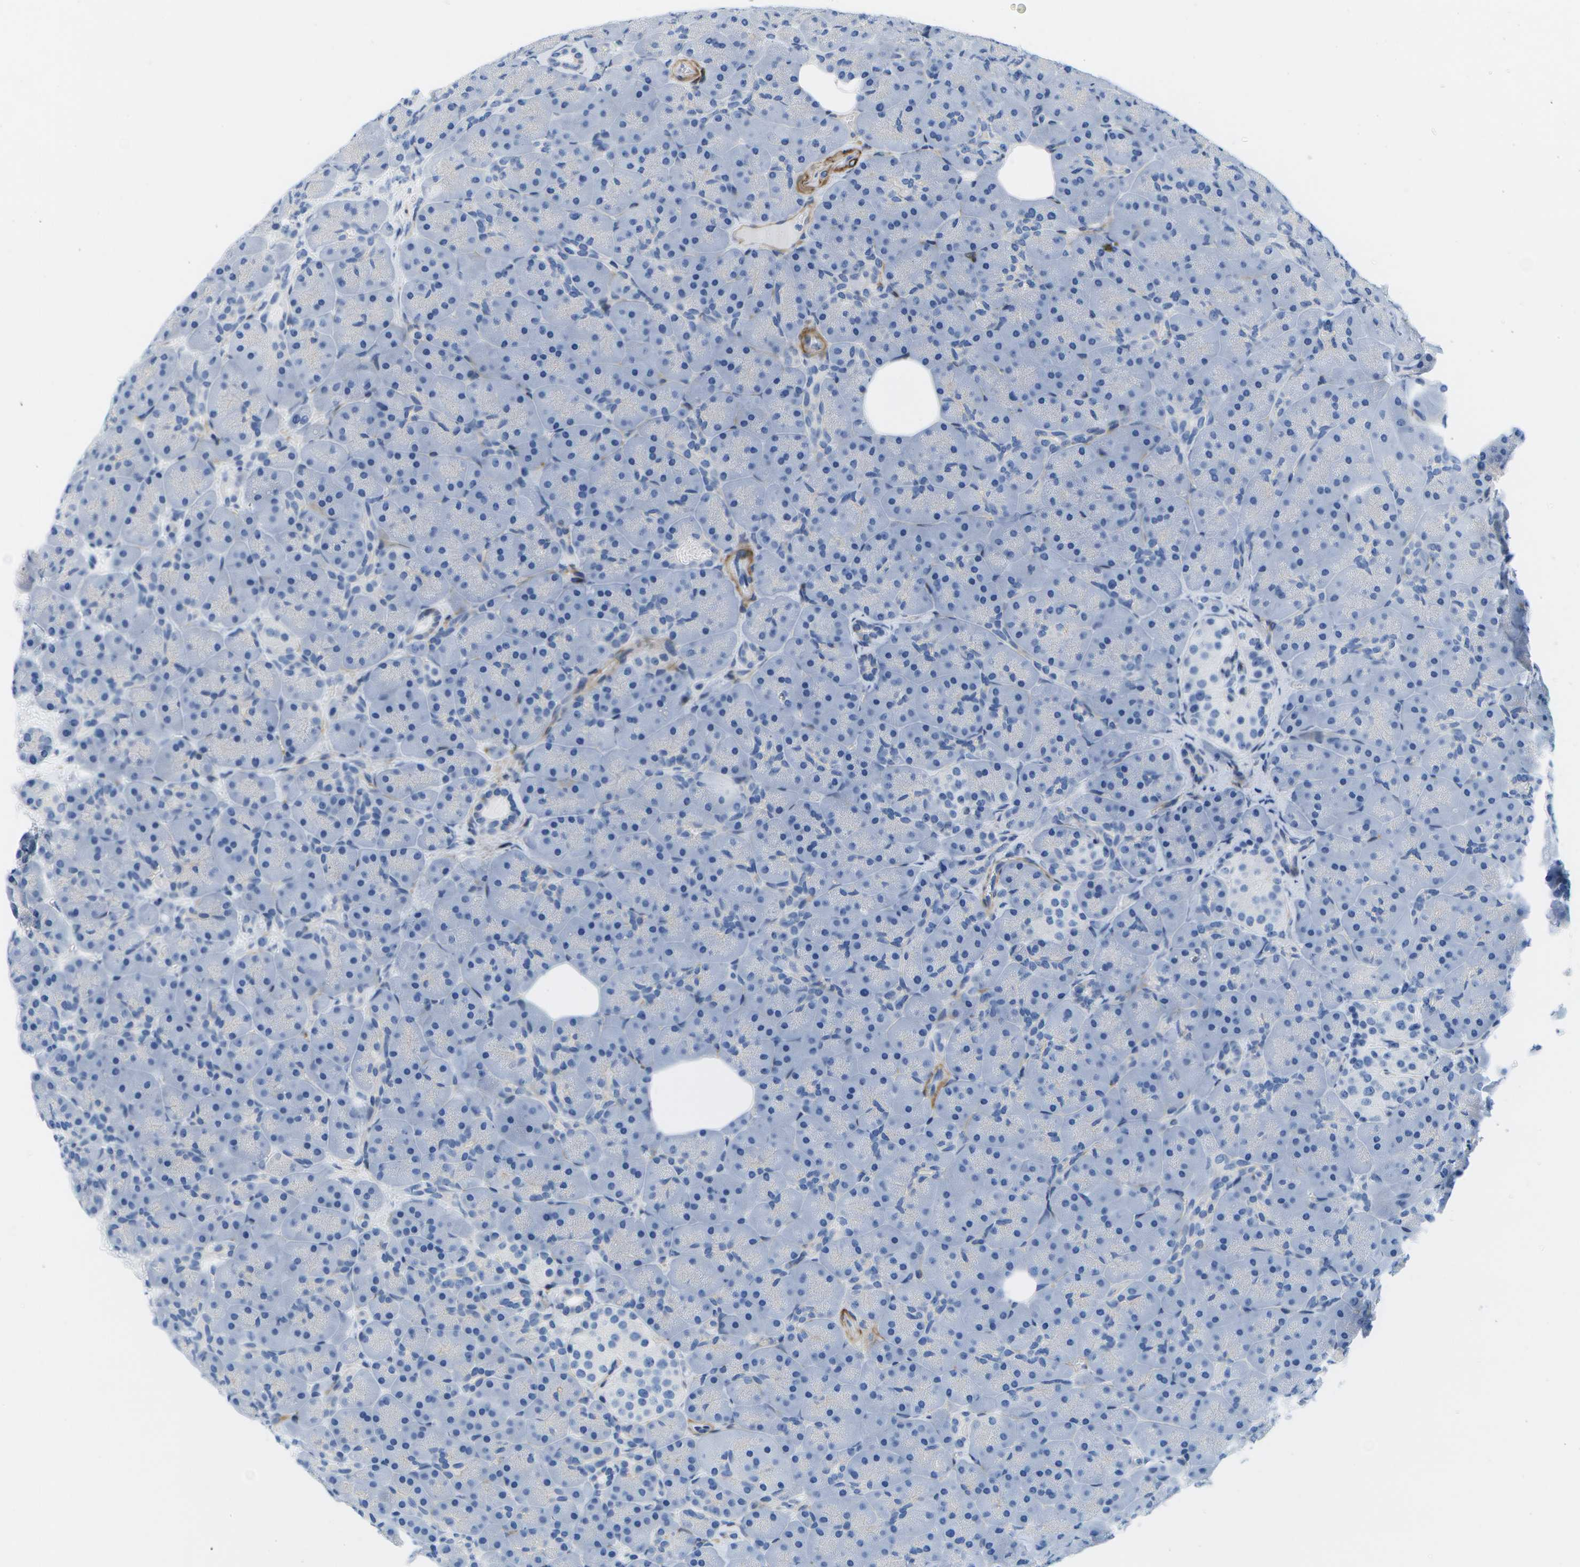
{"staining": {"intensity": "negative", "quantity": "none", "location": "none"}, "tissue": "pancreas", "cell_type": "Exocrine glandular cells", "image_type": "normal", "snomed": [{"axis": "morphology", "description": "Normal tissue, NOS"}, {"axis": "topography", "description": "Pancreas"}], "caption": "Immunohistochemistry of benign pancreas demonstrates no positivity in exocrine glandular cells.", "gene": "ADGRG6", "patient": {"sex": "male", "age": 66}}